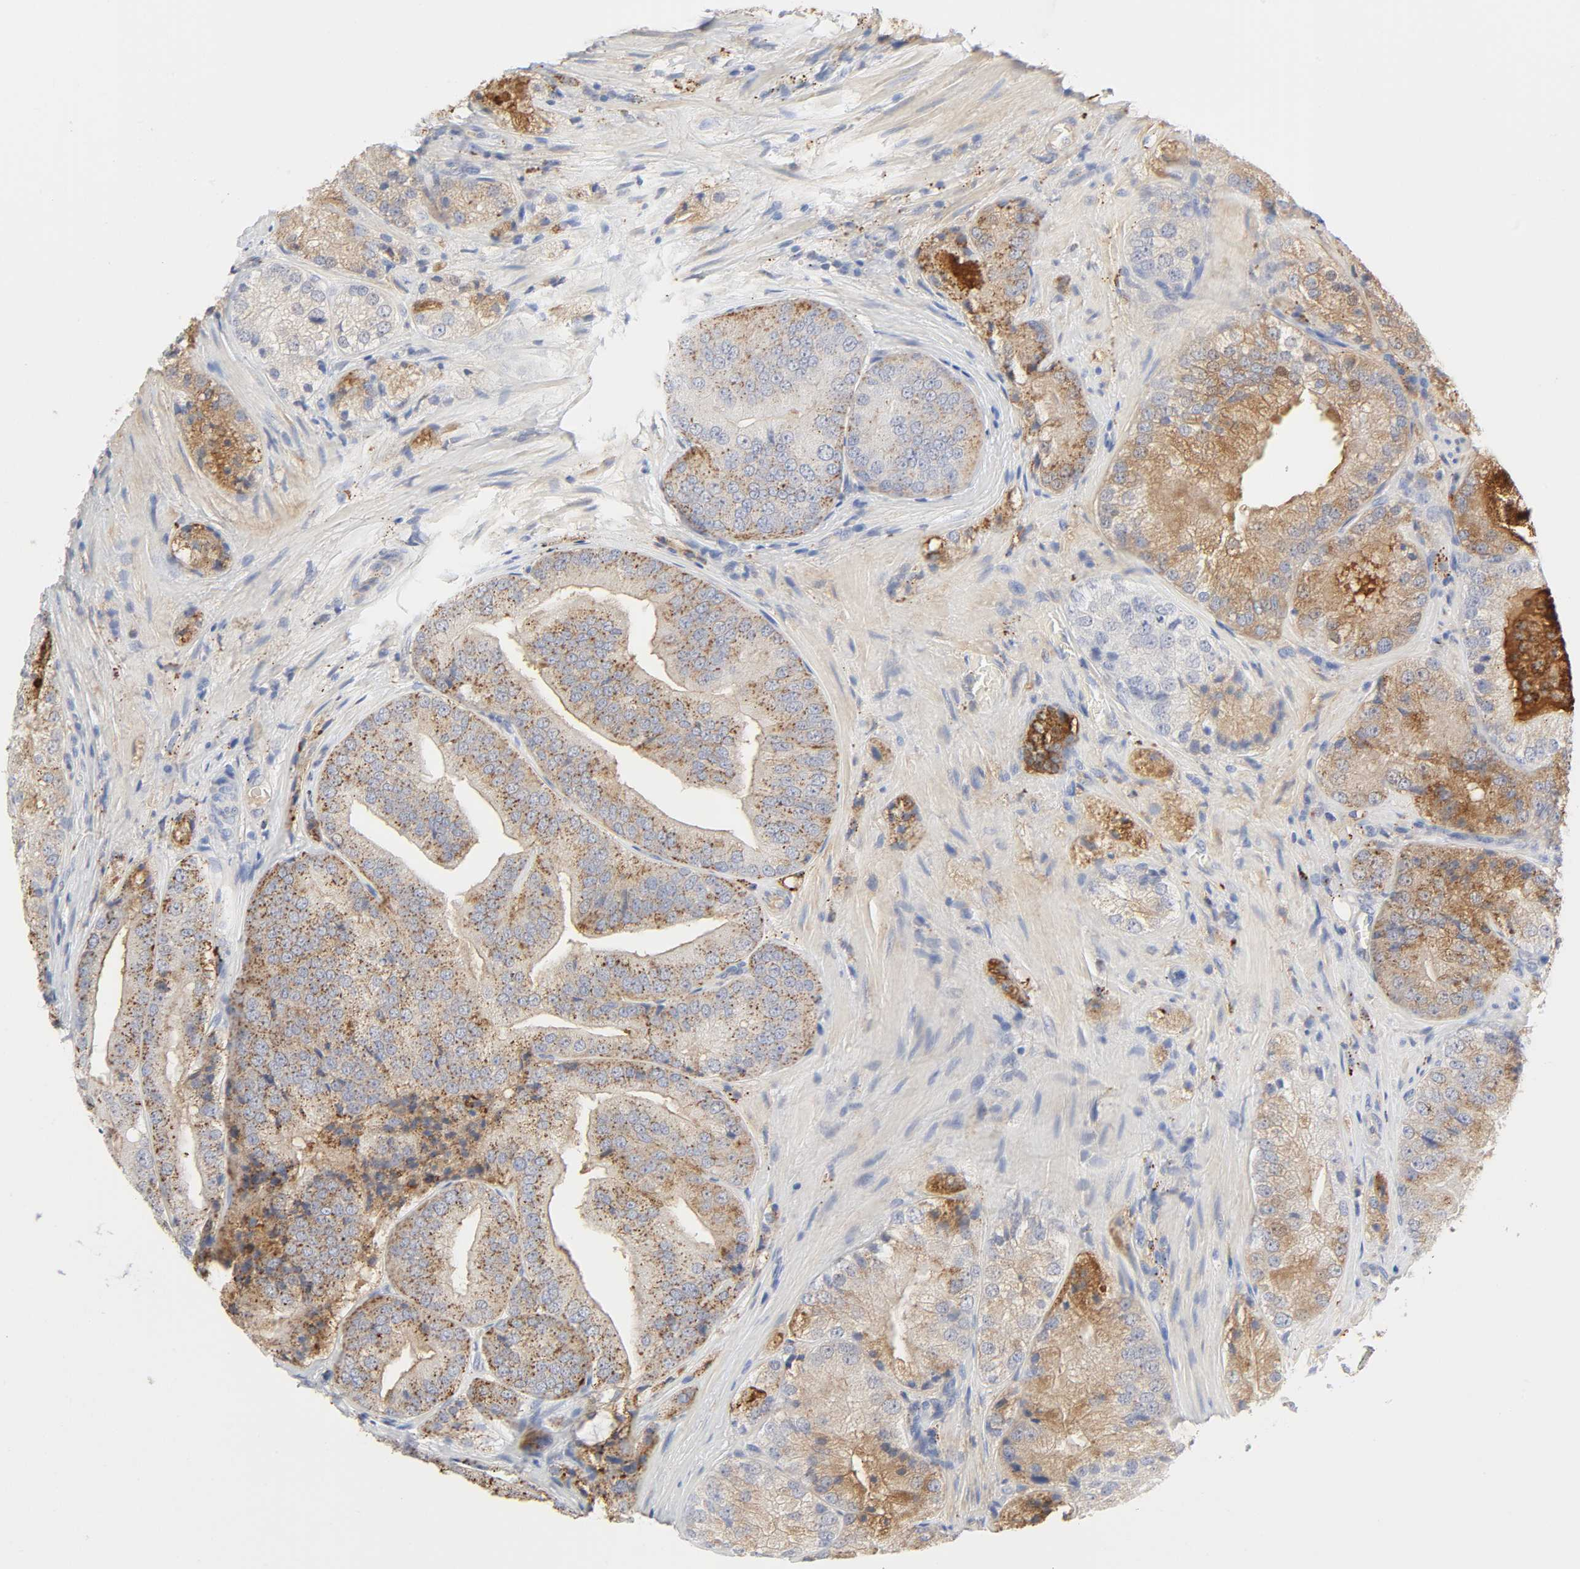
{"staining": {"intensity": "strong", "quantity": ">75%", "location": "cytoplasmic/membranous"}, "tissue": "prostate cancer", "cell_type": "Tumor cells", "image_type": "cancer", "snomed": [{"axis": "morphology", "description": "Adenocarcinoma, Low grade"}, {"axis": "topography", "description": "Prostate"}], "caption": "Immunohistochemical staining of prostate adenocarcinoma (low-grade) reveals strong cytoplasmic/membranous protein staining in approximately >75% of tumor cells.", "gene": "MAGEB17", "patient": {"sex": "male", "age": 60}}